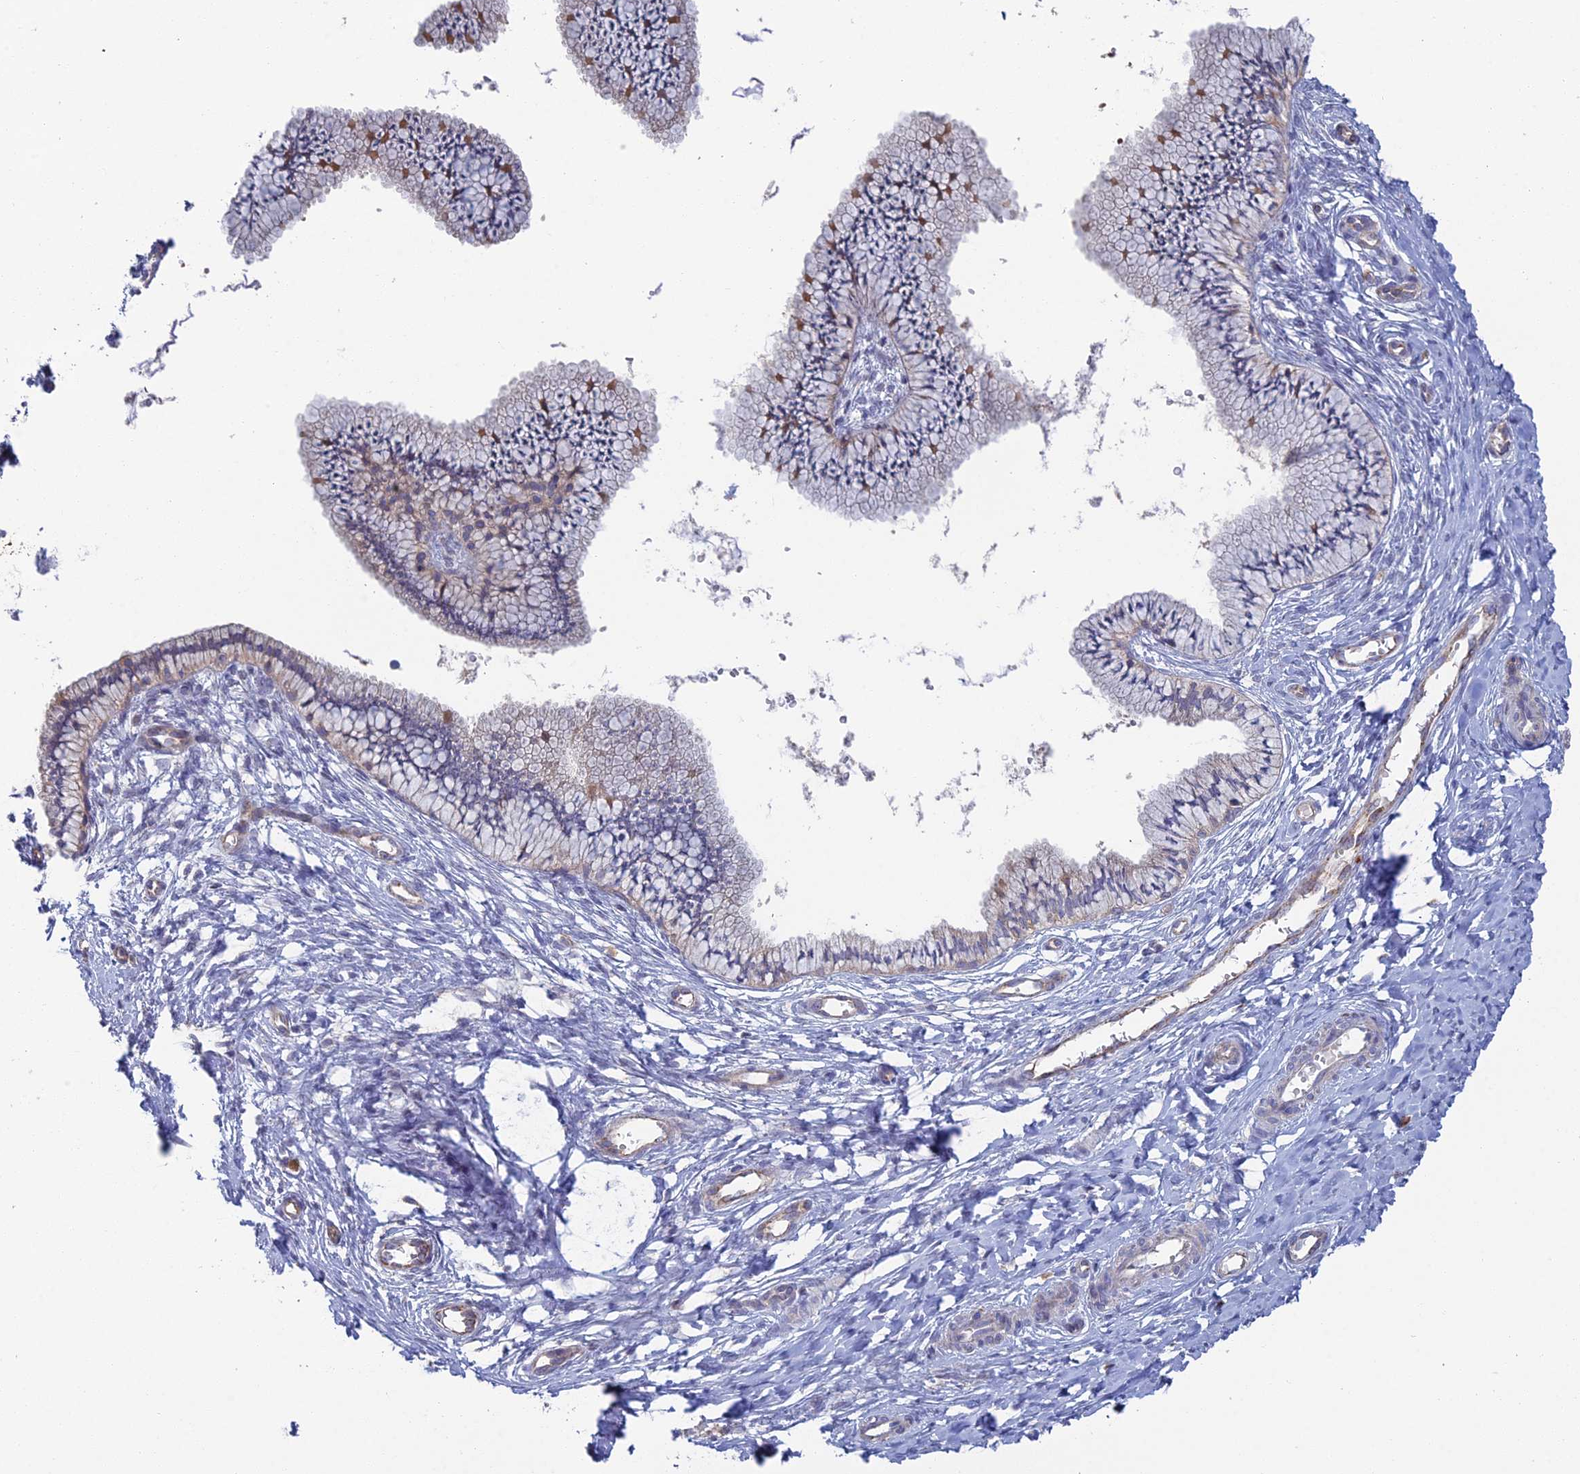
{"staining": {"intensity": "moderate", "quantity": "<25%", "location": "cytoplasmic/membranous"}, "tissue": "cervix", "cell_type": "Glandular cells", "image_type": "normal", "snomed": [{"axis": "morphology", "description": "Normal tissue, NOS"}, {"axis": "topography", "description": "Cervix"}], "caption": "High-magnification brightfield microscopy of unremarkable cervix stained with DAB (3,3'-diaminobenzidine) (brown) and counterstained with hematoxylin (blue). glandular cells exhibit moderate cytoplasmic/membranous staining is seen in approximately<25% of cells.", "gene": "ARL16", "patient": {"sex": "female", "age": 36}}